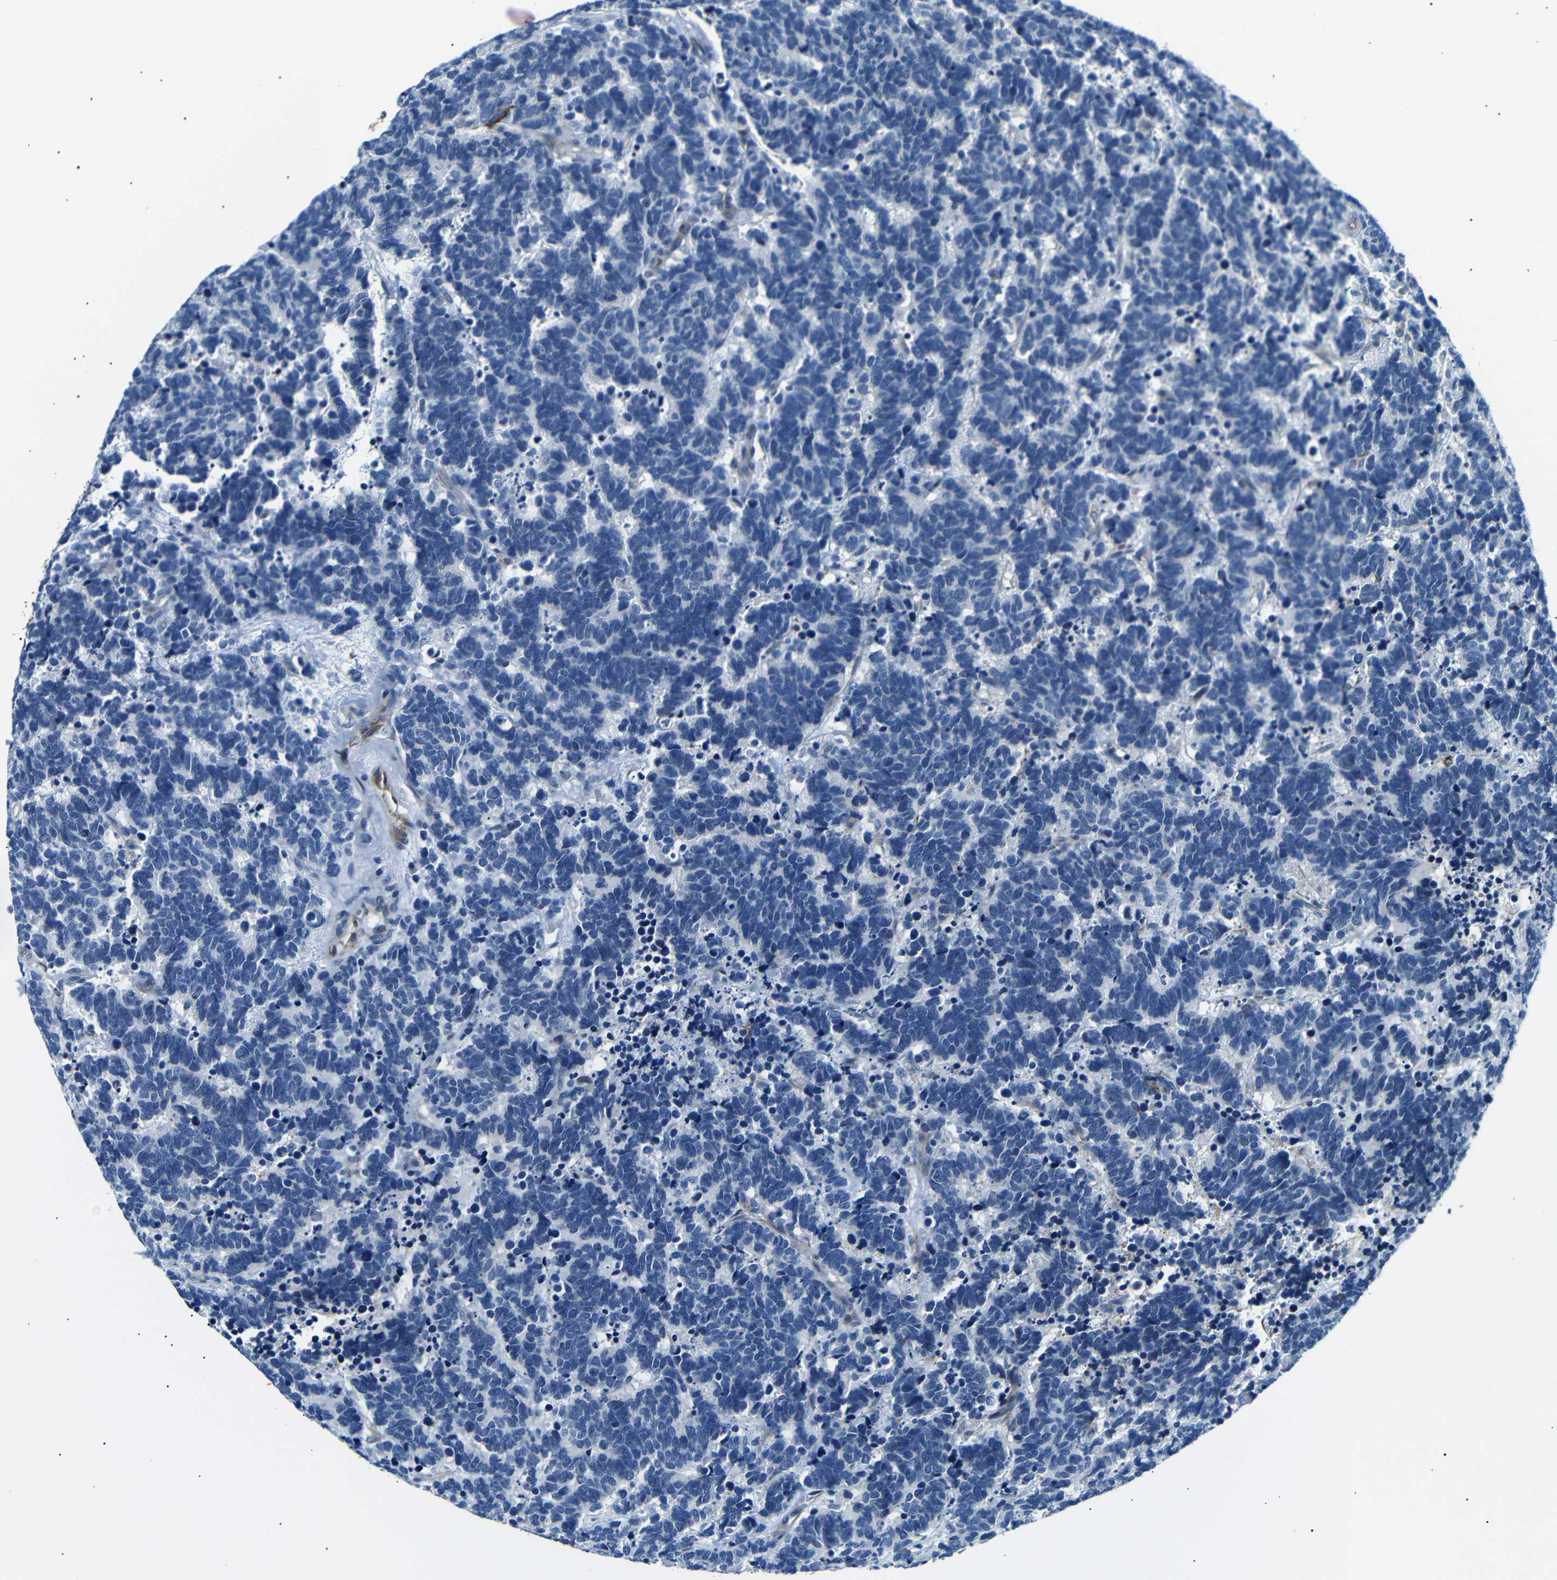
{"staining": {"intensity": "negative", "quantity": "none", "location": "none"}, "tissue": "carcinoid", "cell_type": "Tumor cells", "image_type": "cancer", "snomed": [{"axis": "morphology", "description": "Carcinoma, NOS"}, {"axis": "morphology", "description": "Carcinoid, malignant, NOS"}, {"axis": "topography", "description": "Urinary bladder"}], "caption": "This is a photomicrograph of IHC staining of carcinoid (malignant), which shows no positivity in tumor cells. Brightfield microscopy of immunohistochemistry stained with DAB (brown) and hematoxylin (blue), captured at high magnification.", "gene": "TAFA1", "patient": {"sex": "male", "age": 57}}